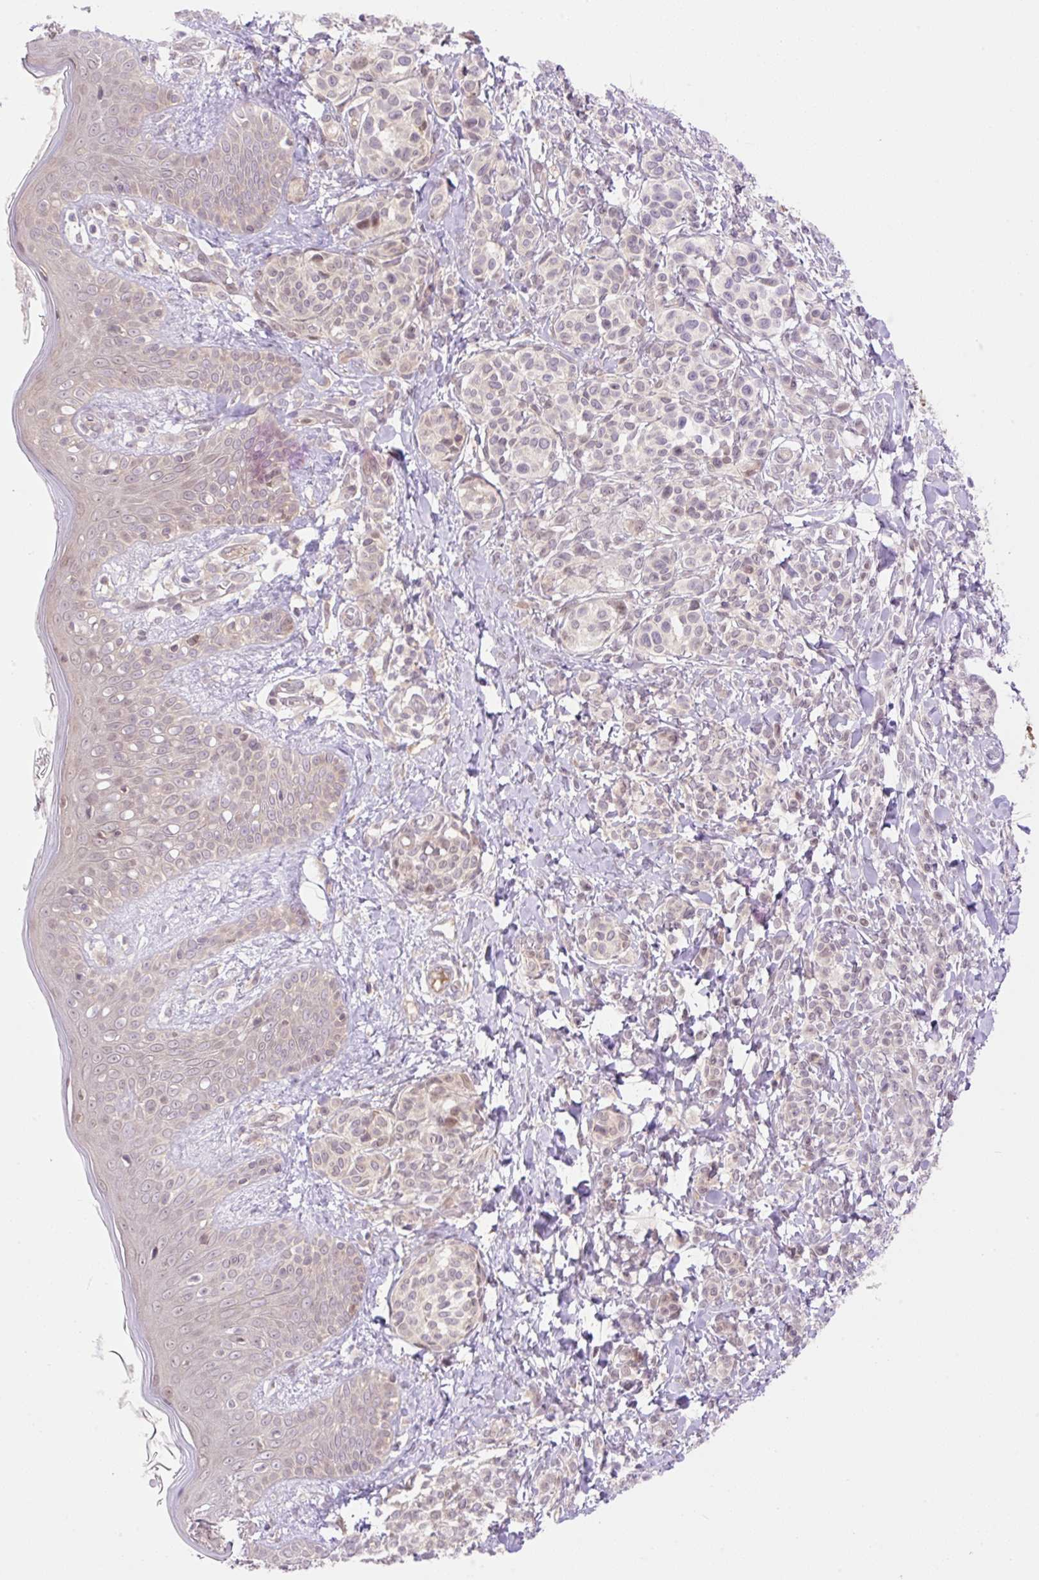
{"staining": {"intensity": "moderate", "quantity": "<25%", "location": "cytoplasmic/membranous,nuclear"}, "tissue": "skin", "cell_type": "Fibroblasts", "image_type": "normal", "snomed": [{"axis": "morphology", "description": "Normal tissue, NOS"}, {"axis": "topography", "description": "Skin"}], "caption": "Protein staining demonstrates moderate cytoplasmic/membranous,nuclear positivity in about <25% of fibroblasts in benign skin. (Stains: DAB (3,3'-diaminobenzidine) in brown, nuclei in blue, Microscopy: brightfield microscopy at high magnification).", "gene": "VPS25", "patient": {"sex": "male", "age": 16}}